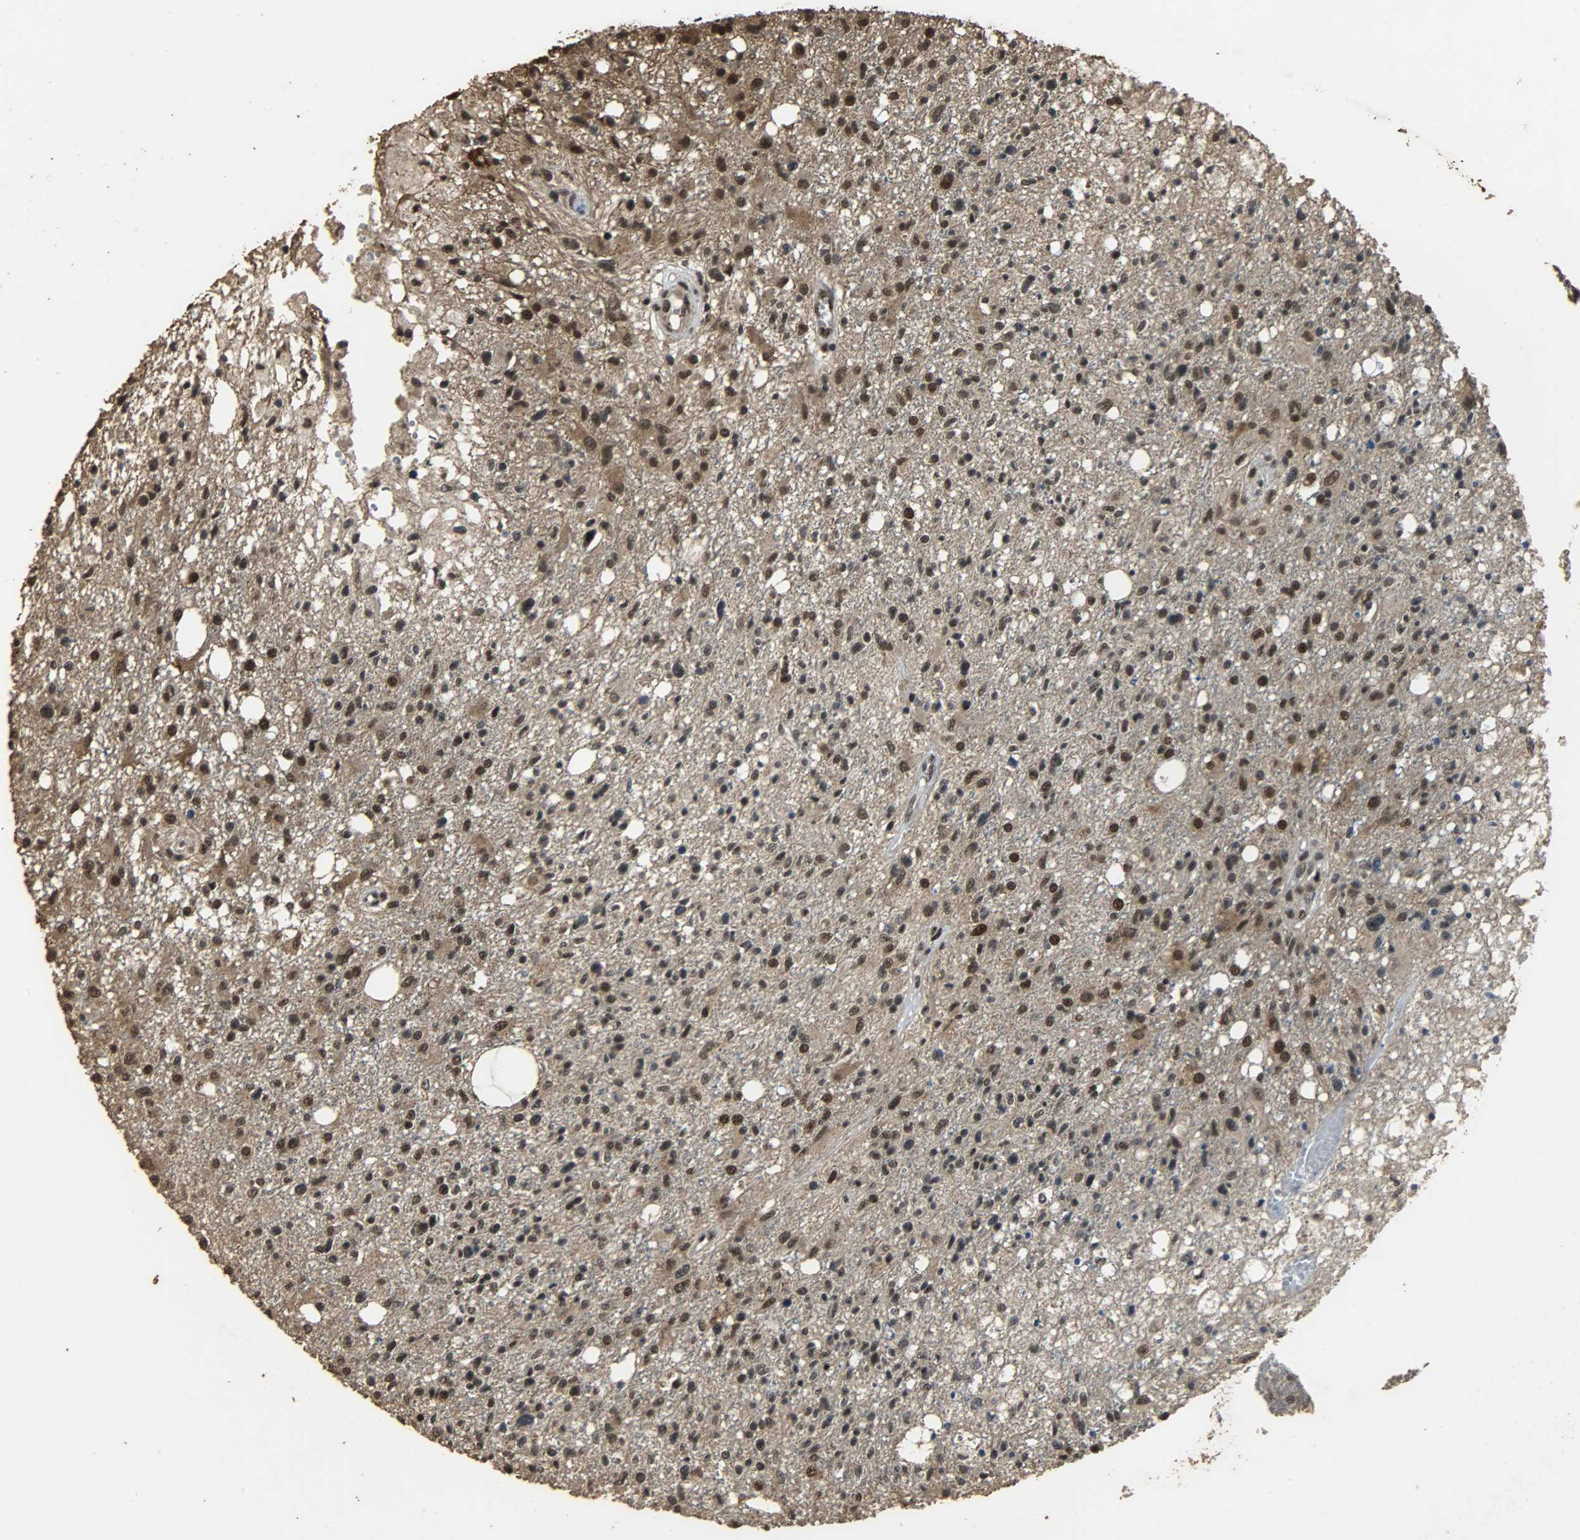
{"staining": {"intensity": "strong", "quantity": ">75%", "location": "cytoplasmic/membranous,nuclear"}, "tissue": "glioma", "cell_type": "Tumor cells", "image_type": "cancer", "snomed": [{"axis": "morphology", "description": "Glioma, malignant, High grade"}, {"axis": "topography", "description": "Cerebral cortex"}], "caption": "Immunohistochemistry of human glioma displays high levels of strong cytoplasmic/membranous and nuclear expression in approximately >75% of tumor cells.", "gene": "CCNT2", "patient": {"sex": "male", "age": 76}}